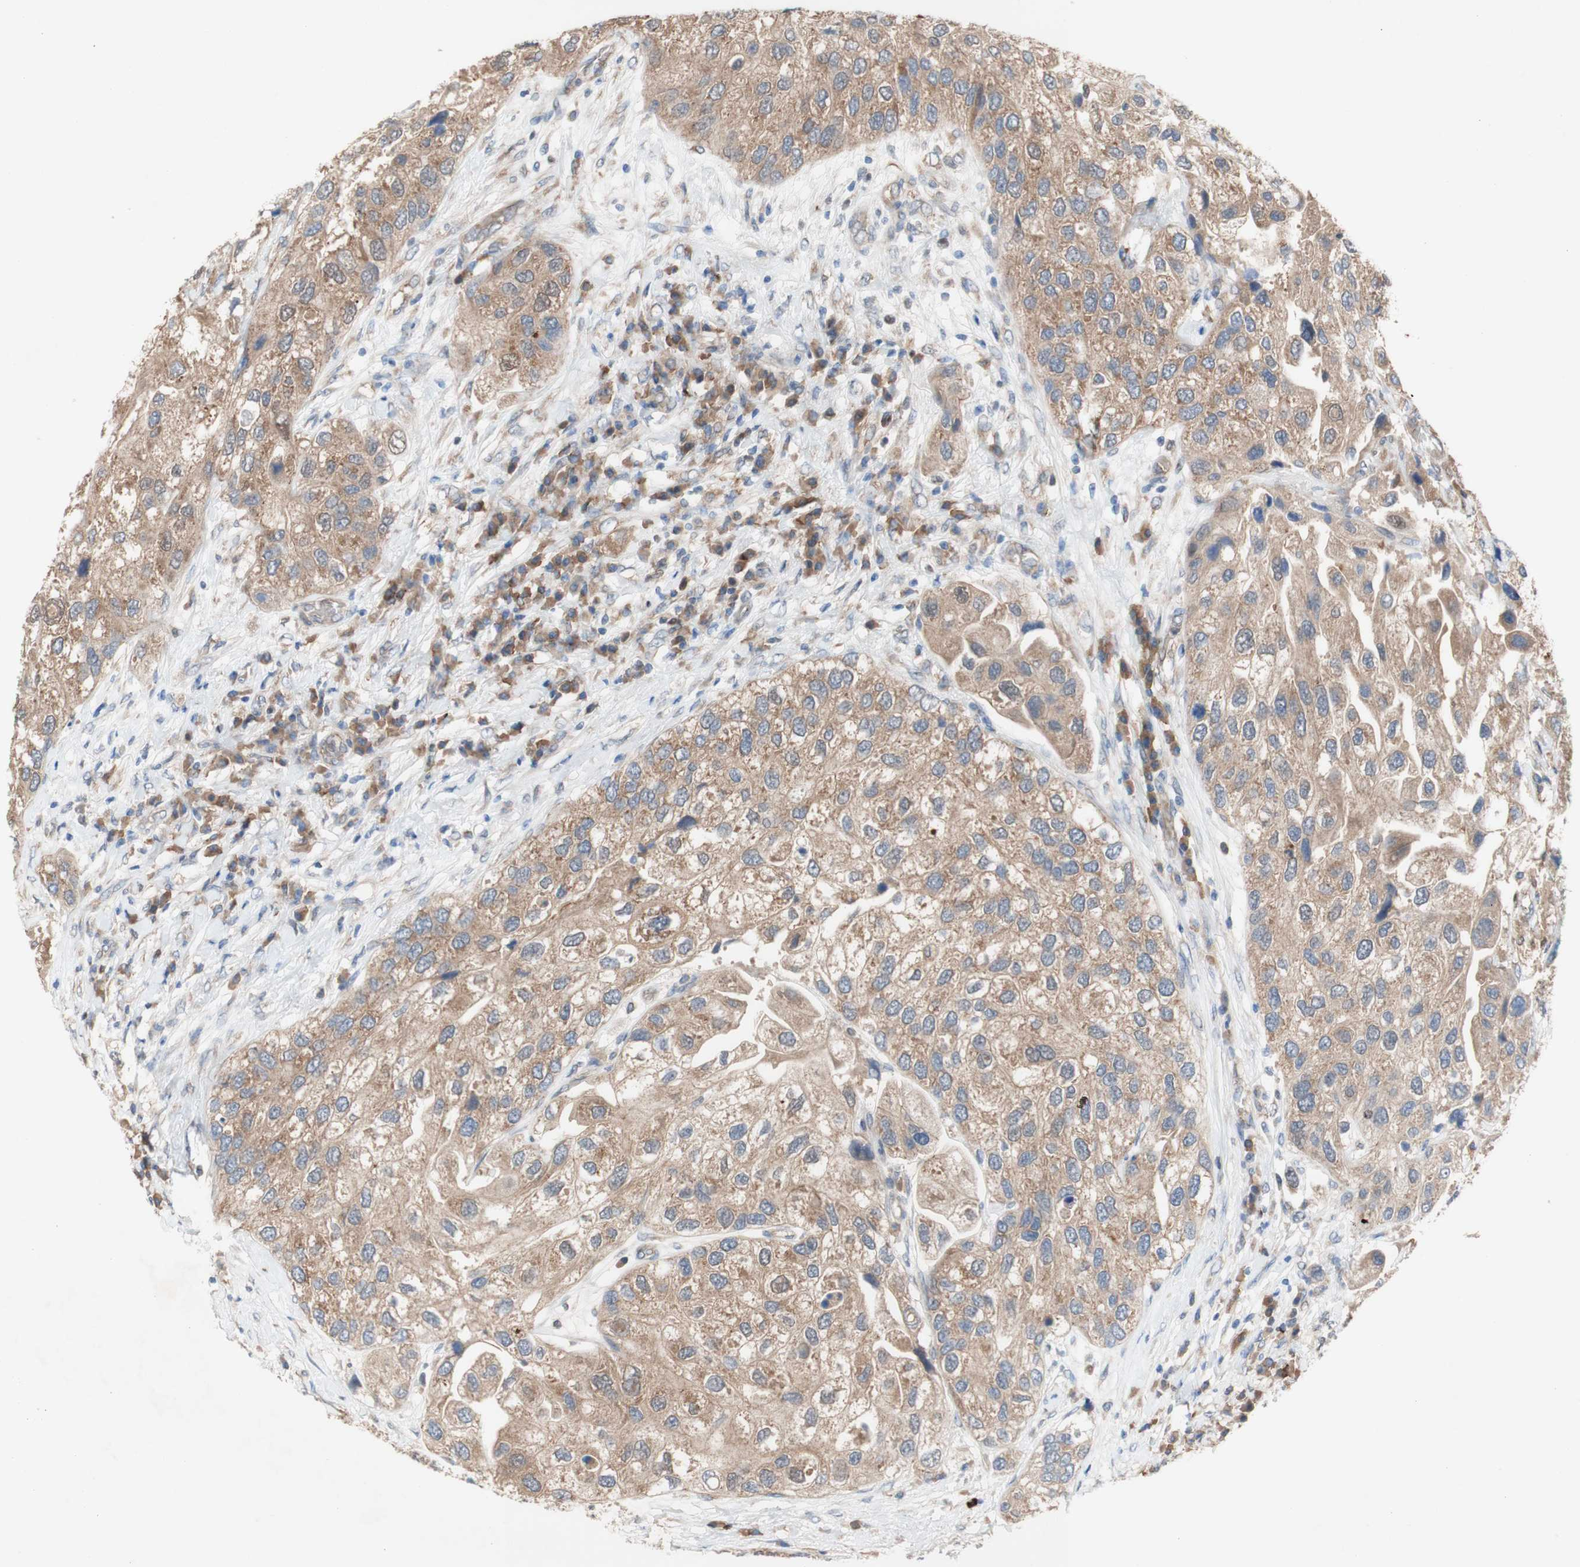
{"staining": {"intensity": "moderate", "quantity": ">75%", "location": "cytoplasmic/membranous"}, "tissue": "urothelial cancer", "cell_type": "Tumor cells", "image_type": "cancer", "snomed": [{"axis": "morphology", "description": "Urothelial carcinoma, High grade"}, {"axis": "topography", "description": "Urinary bladder"}], "caption": "Protein analysis of high-grade urothelial carcinoma tissue exhibits moderate cytoplasmic/membranous positivity in about >75% of tumor cells. The protein is shown in brown color, while the nuclei are stained blue.", "gene": "PDGFB", "patient": {"sex": "female", "age": 64}}